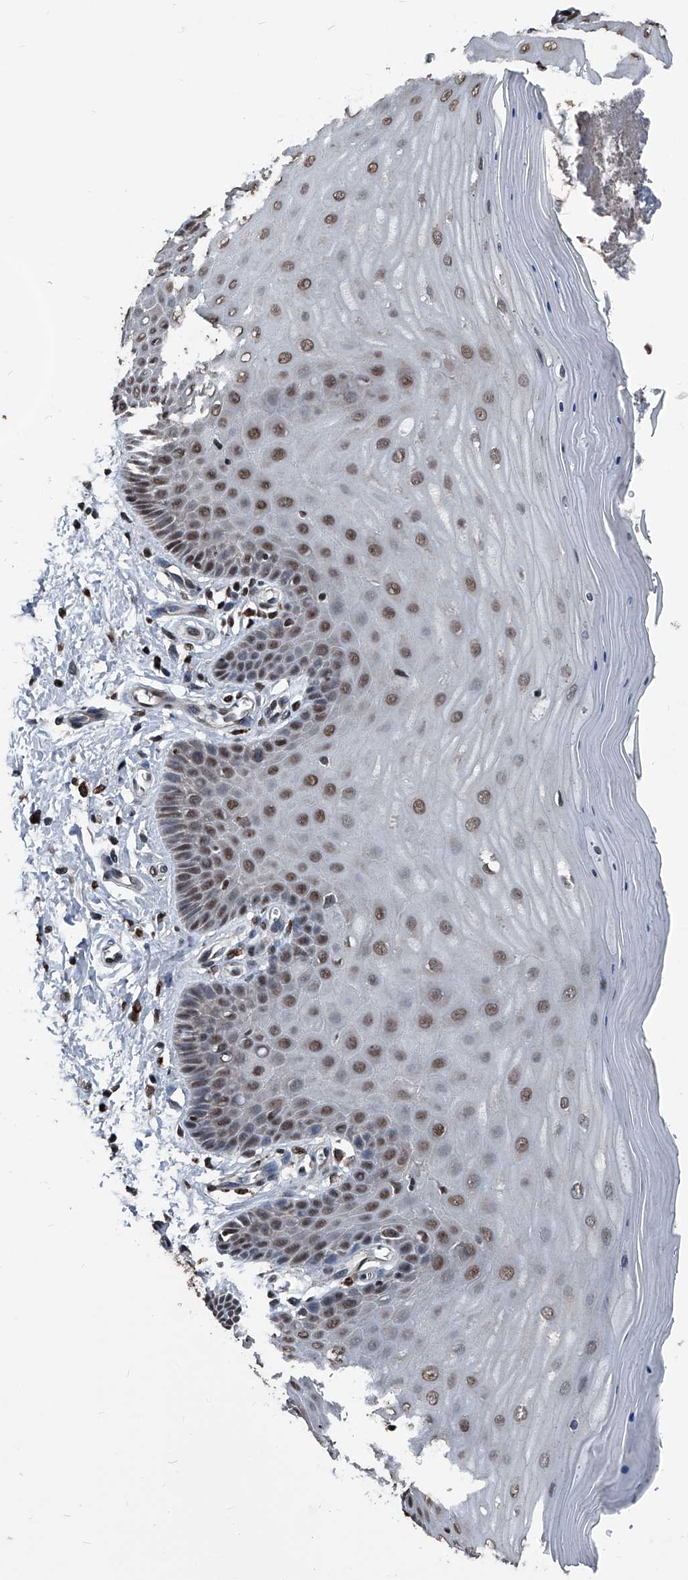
{"staining": {"intensity": "moderate", "quantity": ">75%", "location": "cytoplasmic/membranous,nuclear"}, "tissue": "cervix", "cell_type": "Glandular cells", "image_type": "normal", "snomed": [{"axis": "morphology", "description": "Normal tissue, NOS"}, {"axis": "topography", "description": "Cervix"}], "caption": "A histopathology image showing moderate cytoplasmic/membranous,nuclear positivity in about >75% of glandular cells in unremarkable cervix, as visualized by brown immunohistochemical staining.", "gene": "FKBP5", "patient": {"sex": "female", "age": 55}}